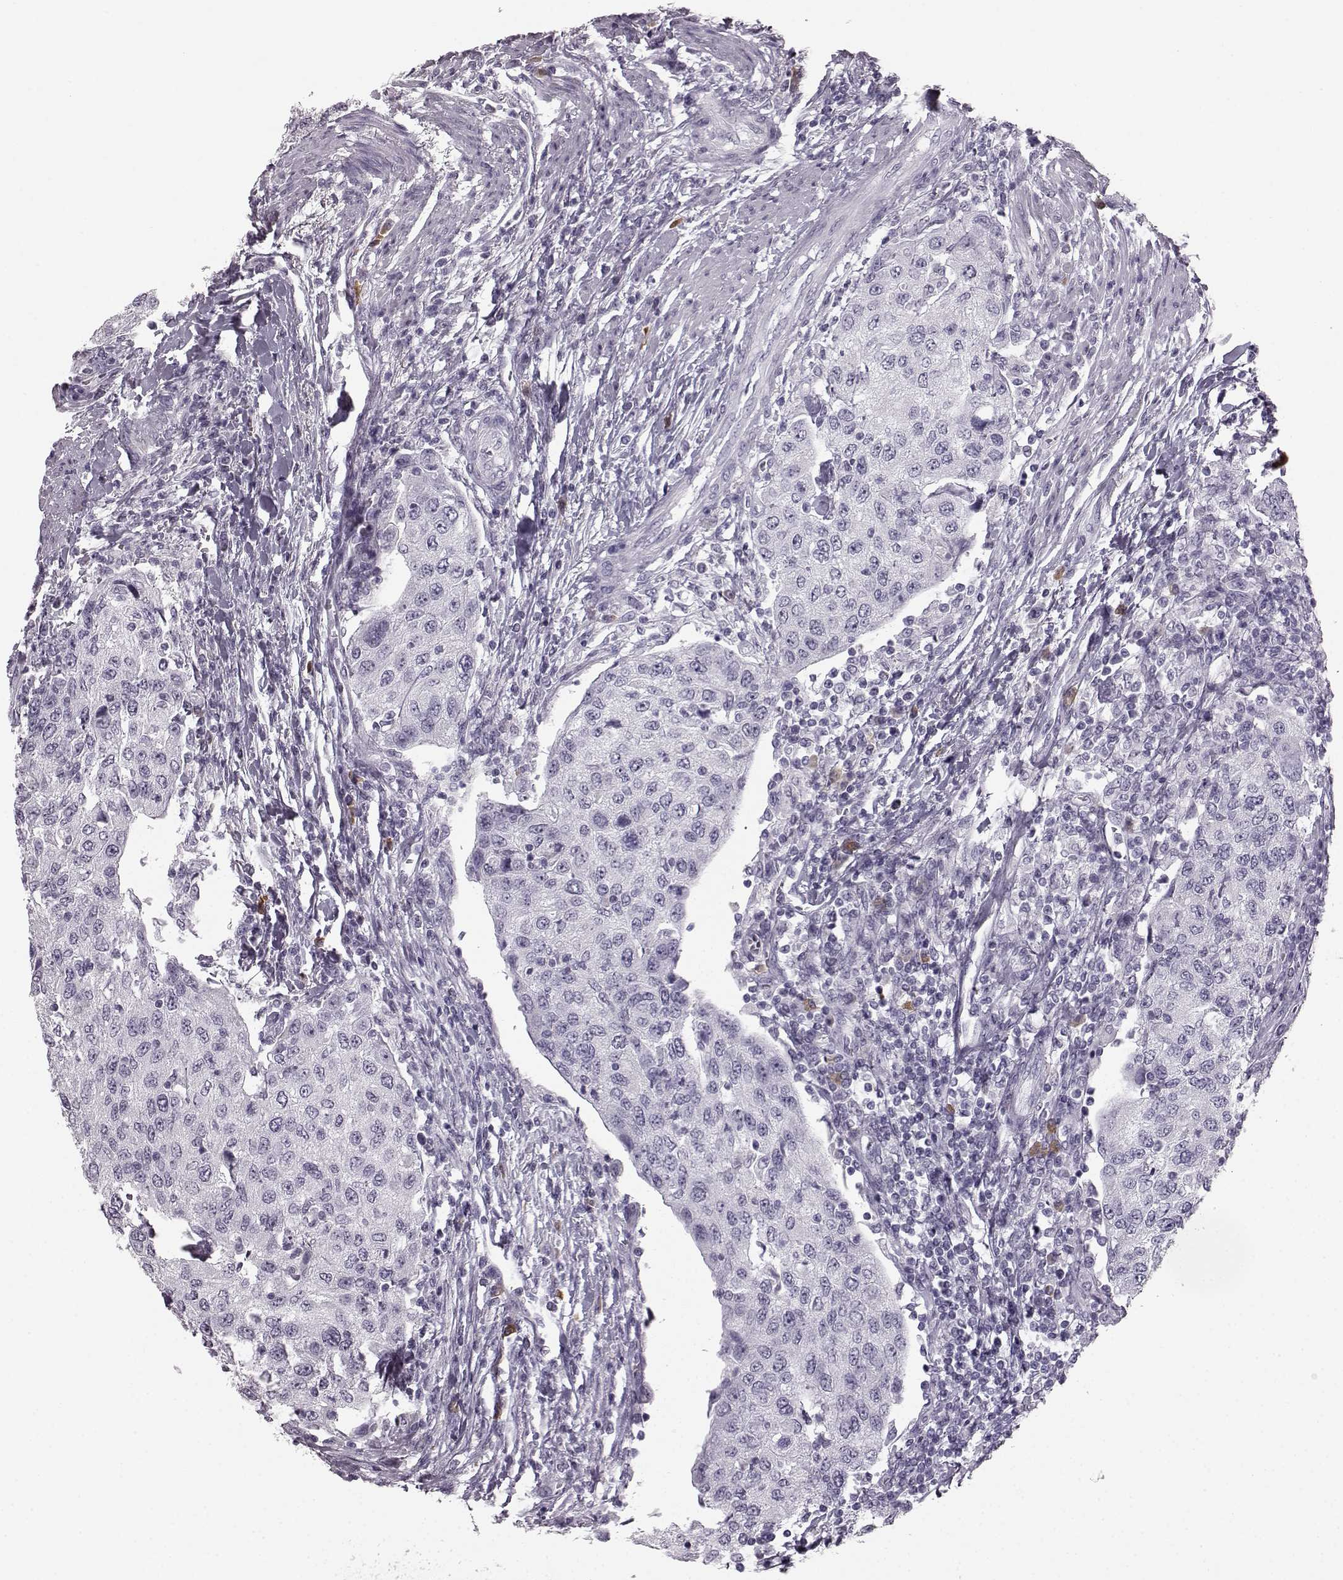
{"staining": {"intensity": "negative", "quantity": "none", "location": "none"}, "tissue": "urothelial cancer", "cell_type": "Tumor cells", "image_type": "cancer", "snomed": [{"axis": "morphology", "description": "Urothelial carcinoma, High grade"}, {"axis": "topography", "description": "Urinary bladder"}], "caption": "Image shows no protein positivity in tumor cells of urothelial cancer tissue. (Stains: DAB immunohistochemistry (IHC) with hematoxylin counter stain, Microscopy: brightfield microscopy at high magnification).", "gene": "JSRP1", "patient": {"sex": "female", "age": 78}}